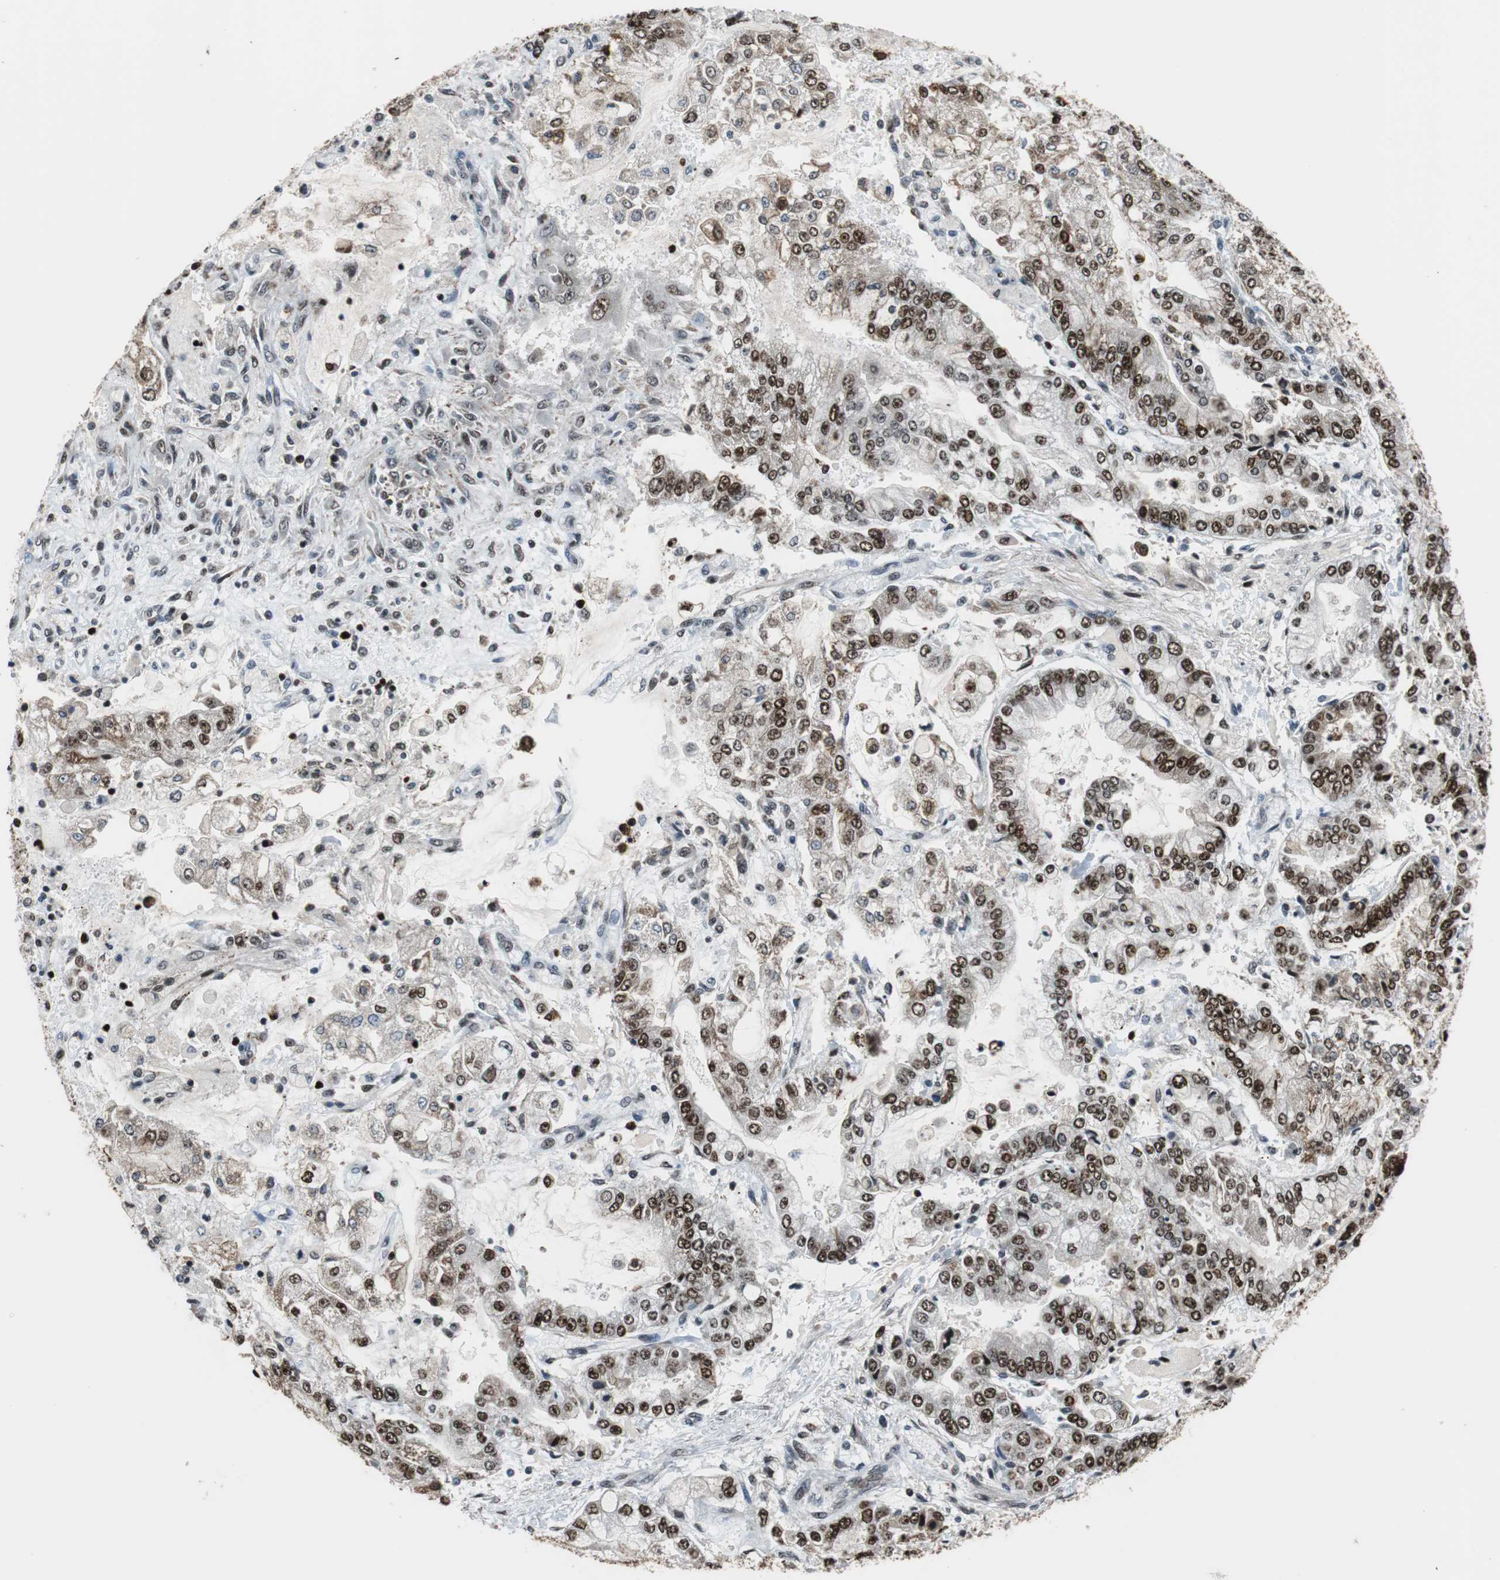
{"staining": {"intensity": "strong", "quantity": "25%-75%", "location": "nuclear"}, "tissue": "stomach cancer", "cell_type": "Tumor cells", "image_type": "cancer", "snomed": [{"axis": "morphology", "description": "Adenocarcinoma, NOS"}, {"axis": "topography", "description": "Stomach"}], "caption": "Protein expression analysis of stomach cancer displays strong nuclear expression in approximately 25%-75% of tumor cells.", "gene": "HDAC1", "patient": {"sex": "male", "age": 76}}